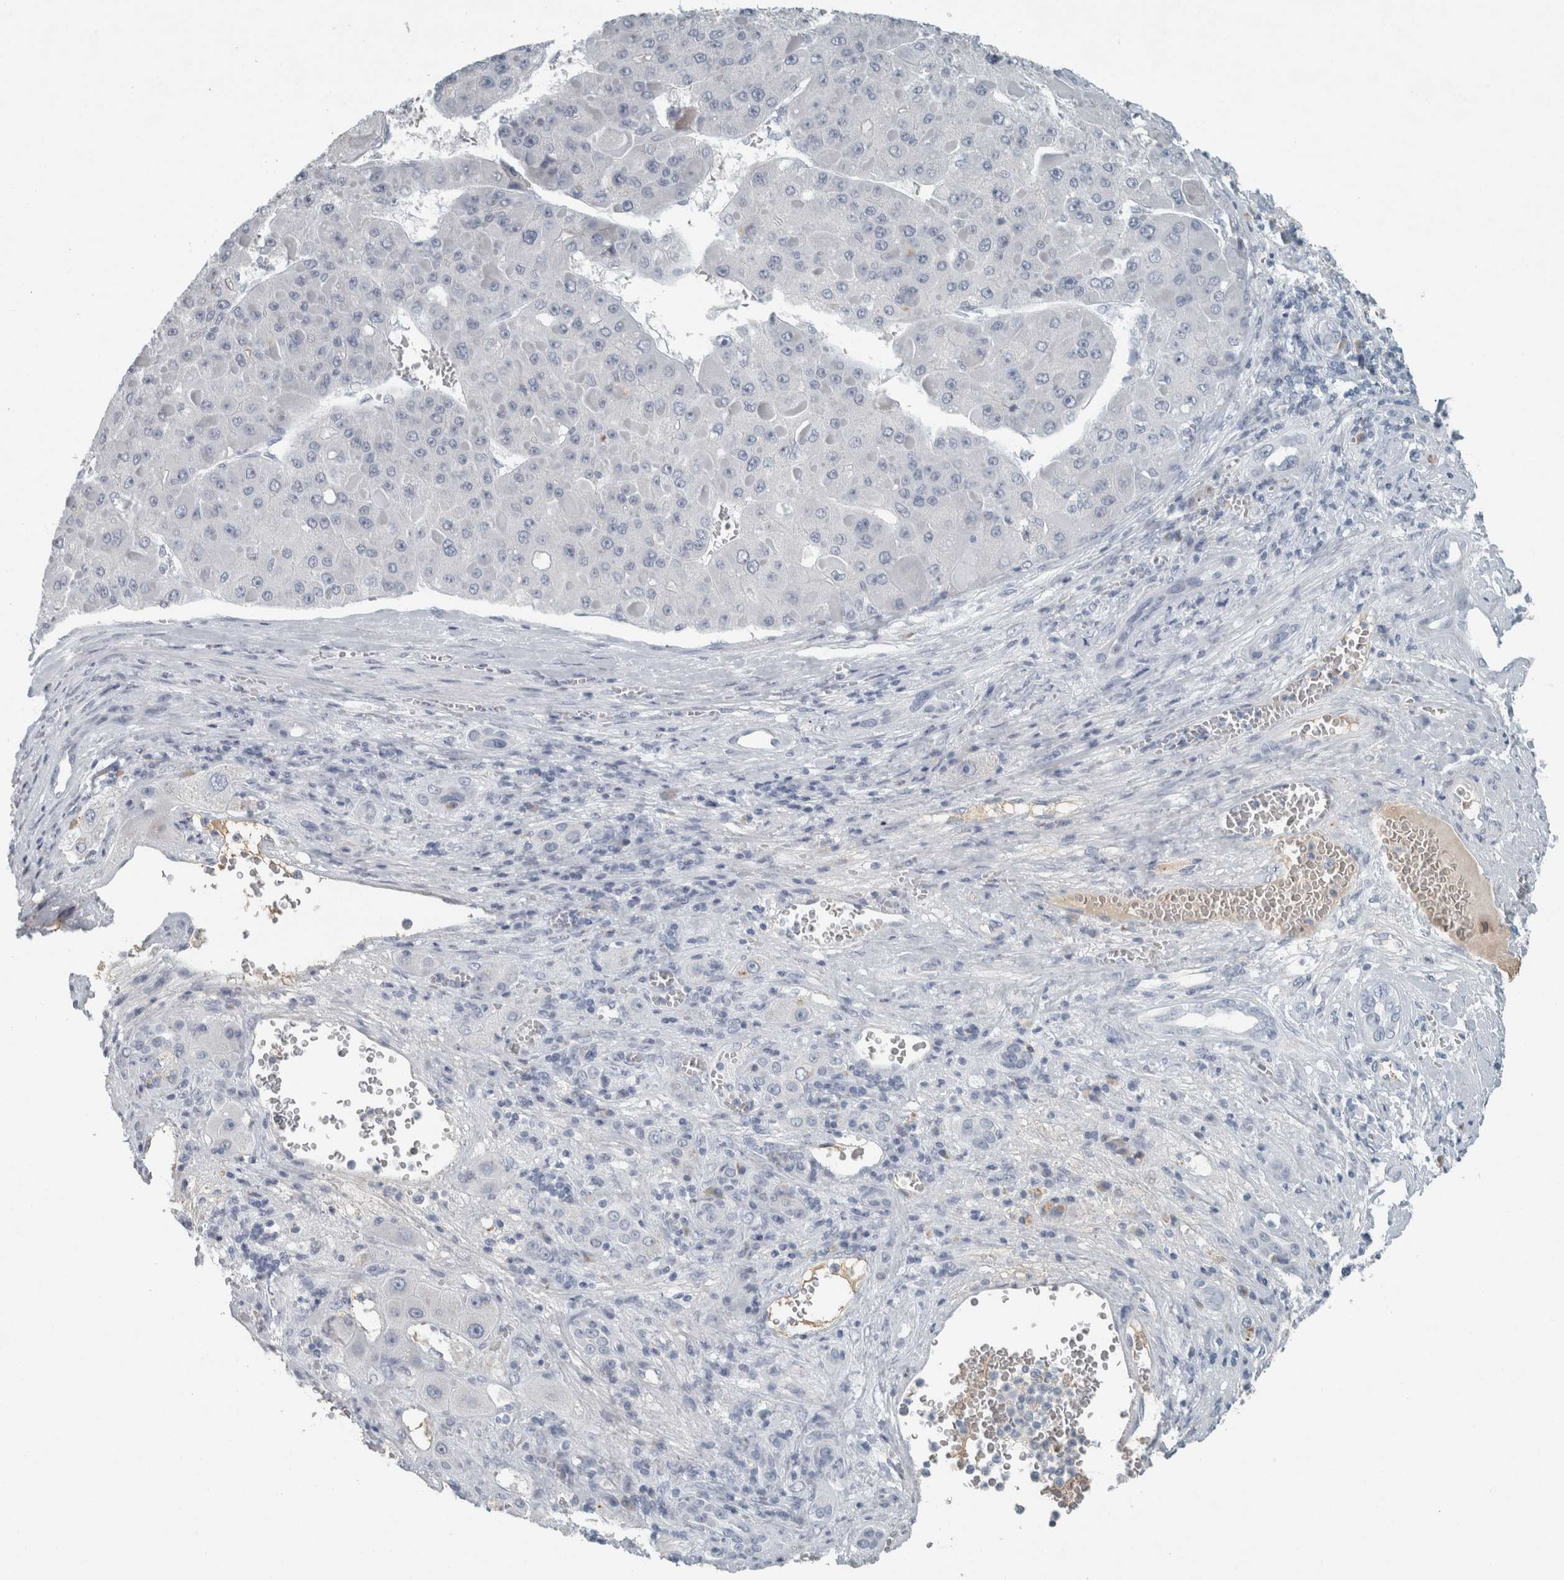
{"staining": {"intensity": "negative", "quantity": "none", "location": "none"}, "tissue": "liver cancer", "cell_type": "Tumor cells", "image_type": "cancer", "snomed": [{"axis": "morphology", "description": "Carcinoma, Hepatocellular, NOS"}, {"axis": "topography", "description": "Liver"}], "caption": "The image displays no staining of tumor cells in hepatocellular carcinoma (liver). (Stains: DAB immunohistochemistry with hematoxylin counter stain, Microscopy: brightfield microscopy at high magnification).", "gene": "CHL1", "patient": {"sex": "female", "age": 73}}